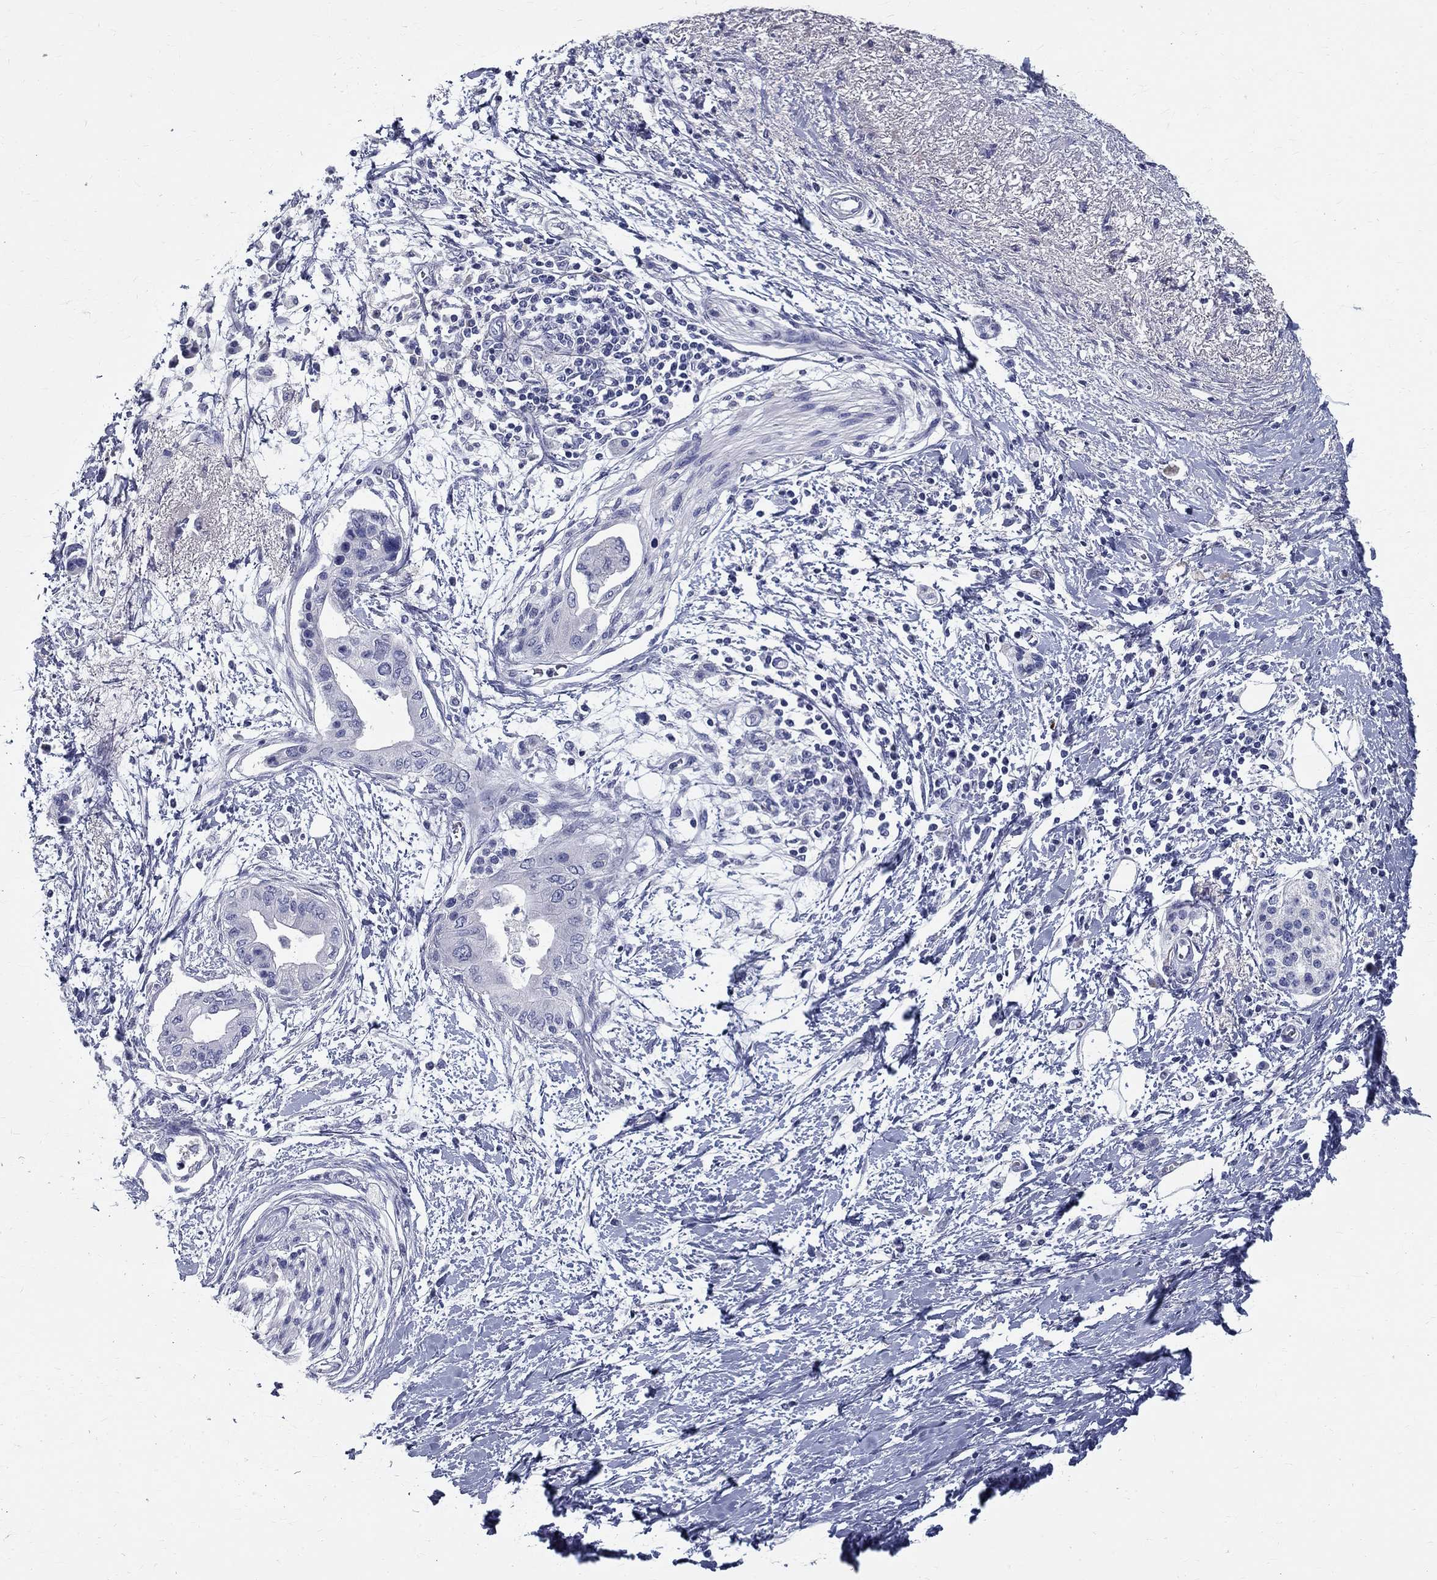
{"staining": {"intensity": "negative", "quantity": "none", "location": "none"}, "tissue": "pancreatic cancer", "cell_type": "Tumor cells", "image_type": "cancer", "snomed": [{"axis": "morphology", "description": "Normal tissue, NOS"}, {"axis": "morphology", "description": "Adenocarcinoma, NOS"}, {"axis": "topography", "description": "Pancreas"}, {"axis": "topography", "description": "Duodenum"}], "caption": "An immunohistochemistry (IHC) image of pancreatic cancer (adenocarcinoma) is shown. There is no staining in tumor cells of pancreatic cancer (adenocarcinoma).", "gene": "TGM4", "patient": {"sex": "female", "age": 60}}